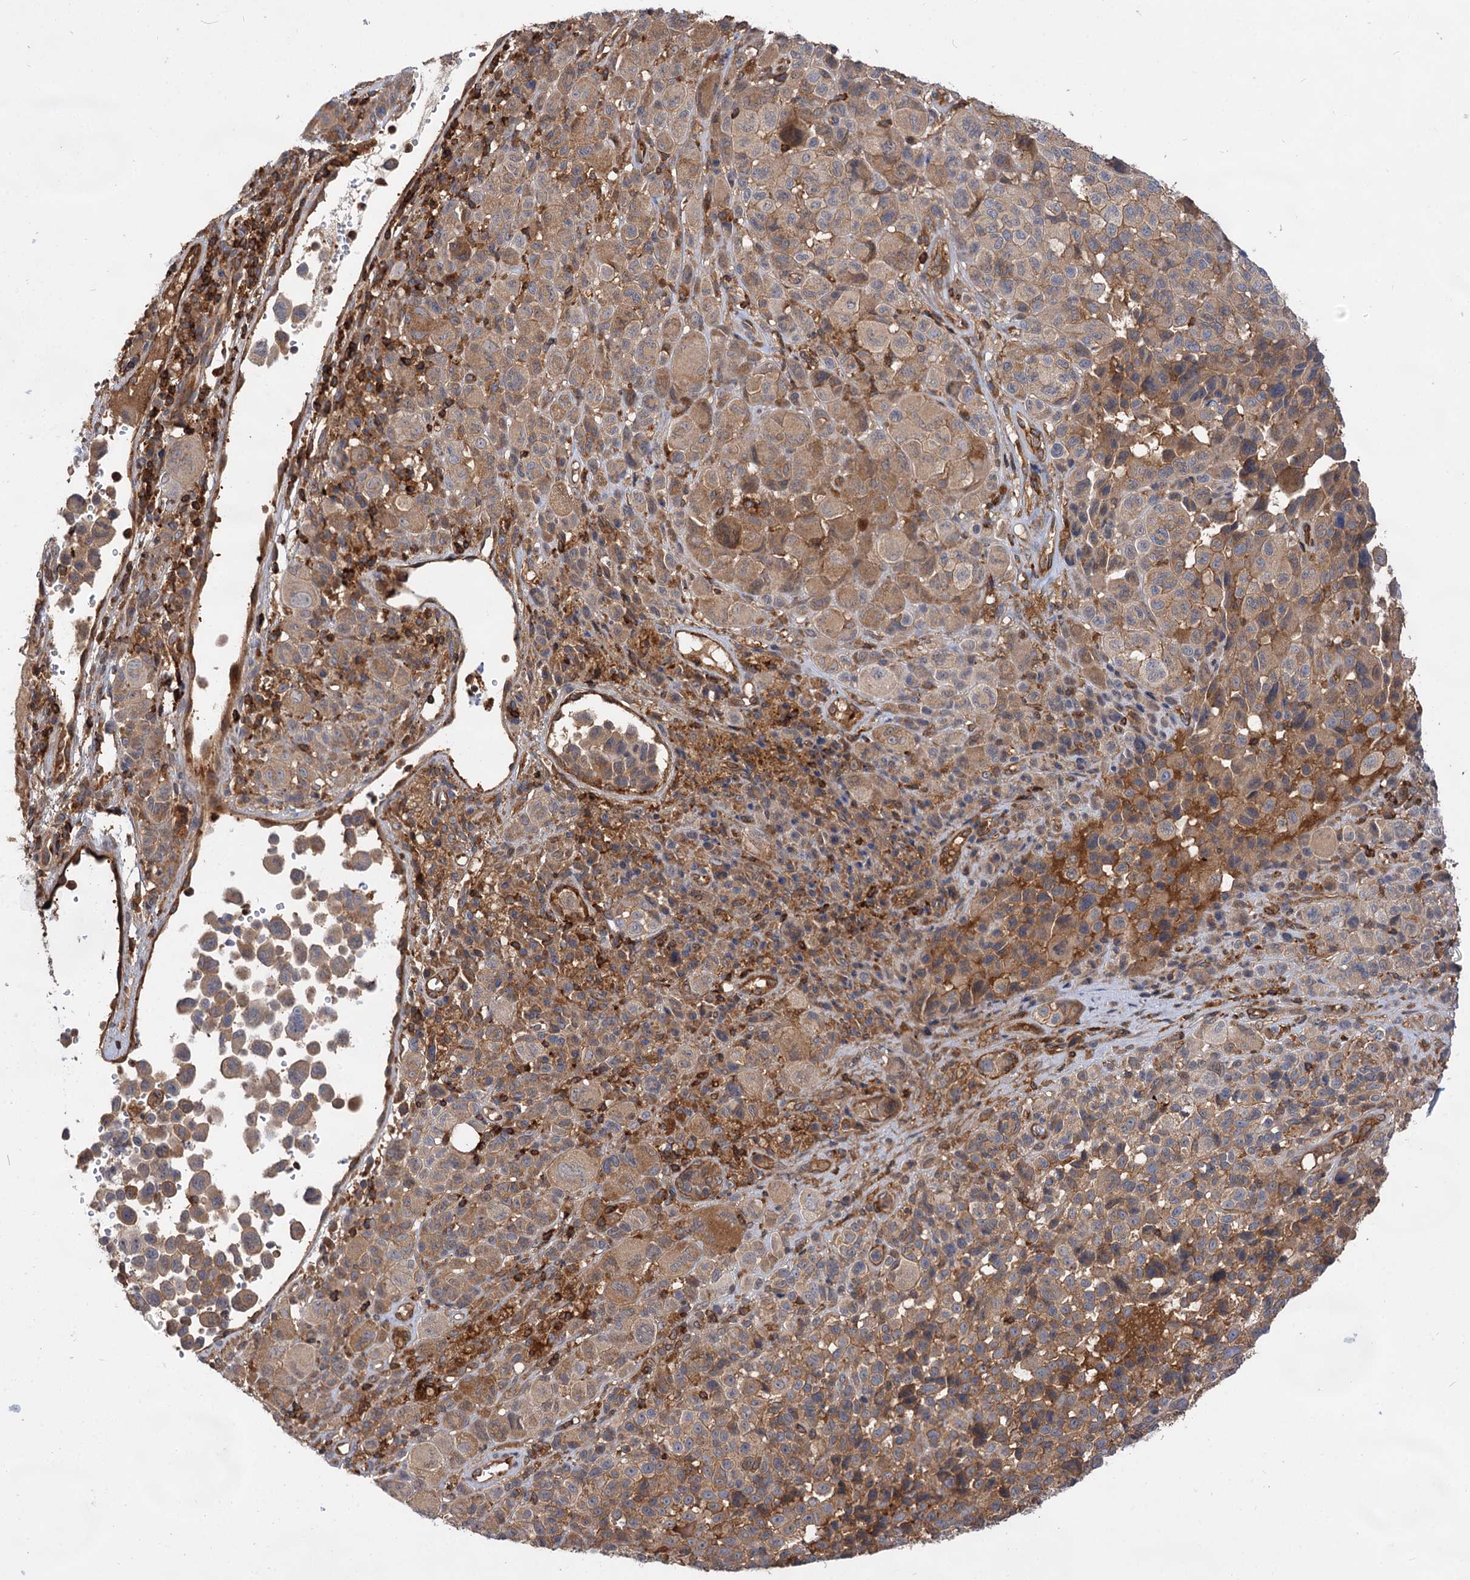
{"staining": {"intensity": "weak", "quantity": "25%-75%", "location": "cytoplasmic/membranous"}, "tissue": "melanoma", "cell_type": "Tumor cells", "image_type": "cancer", "snomed": [{"axis": "morphology", "description": "Malignant melanoma, NOS"}, {"axis": "topography", "description": "Skin of trunk"}], "caption": "A micrograph of melanoma stained for a protein shows weak cytoplasmic/membranous brown staining in tumor cells.", "gene": "PACS1", "patient": {"sex": "male", "age": 71}}